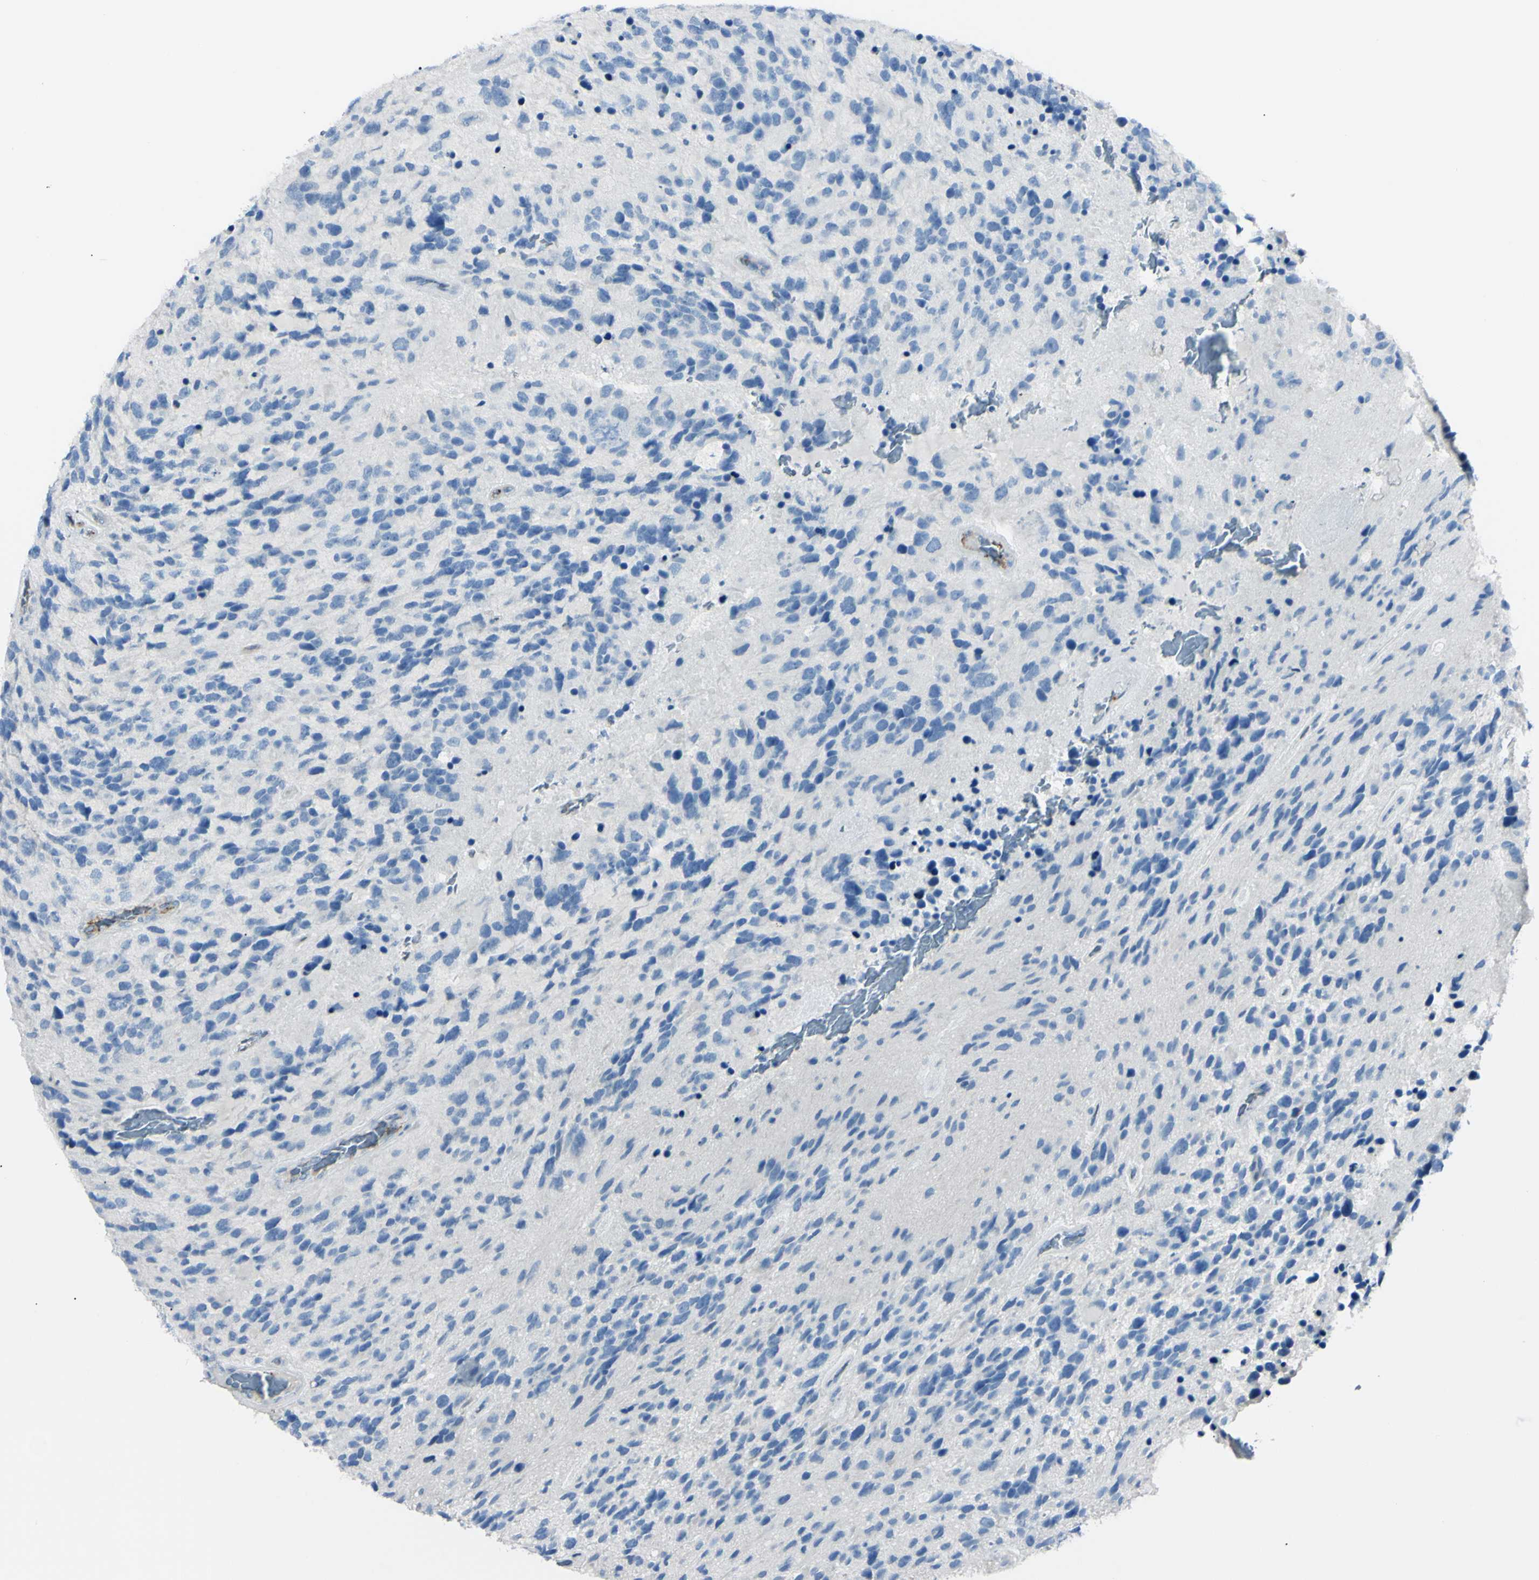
{"staining": {"intensity": "negative", "quantity": "none", "location": "none"}, "tissue": "glioma", "cell_type": "Tumor cells", "image_type": "cancer", "snomed": [{"axis": "morphology", "description": "Glioma, malignant, High grade"}, {"axis": "topography", "description": "Brain"}], "caption": "The photomicrograph shows no significant staining in tumor cells of glioma.", "gene": "FOLH1", "patient": {"sex": "female", "age": 58}}